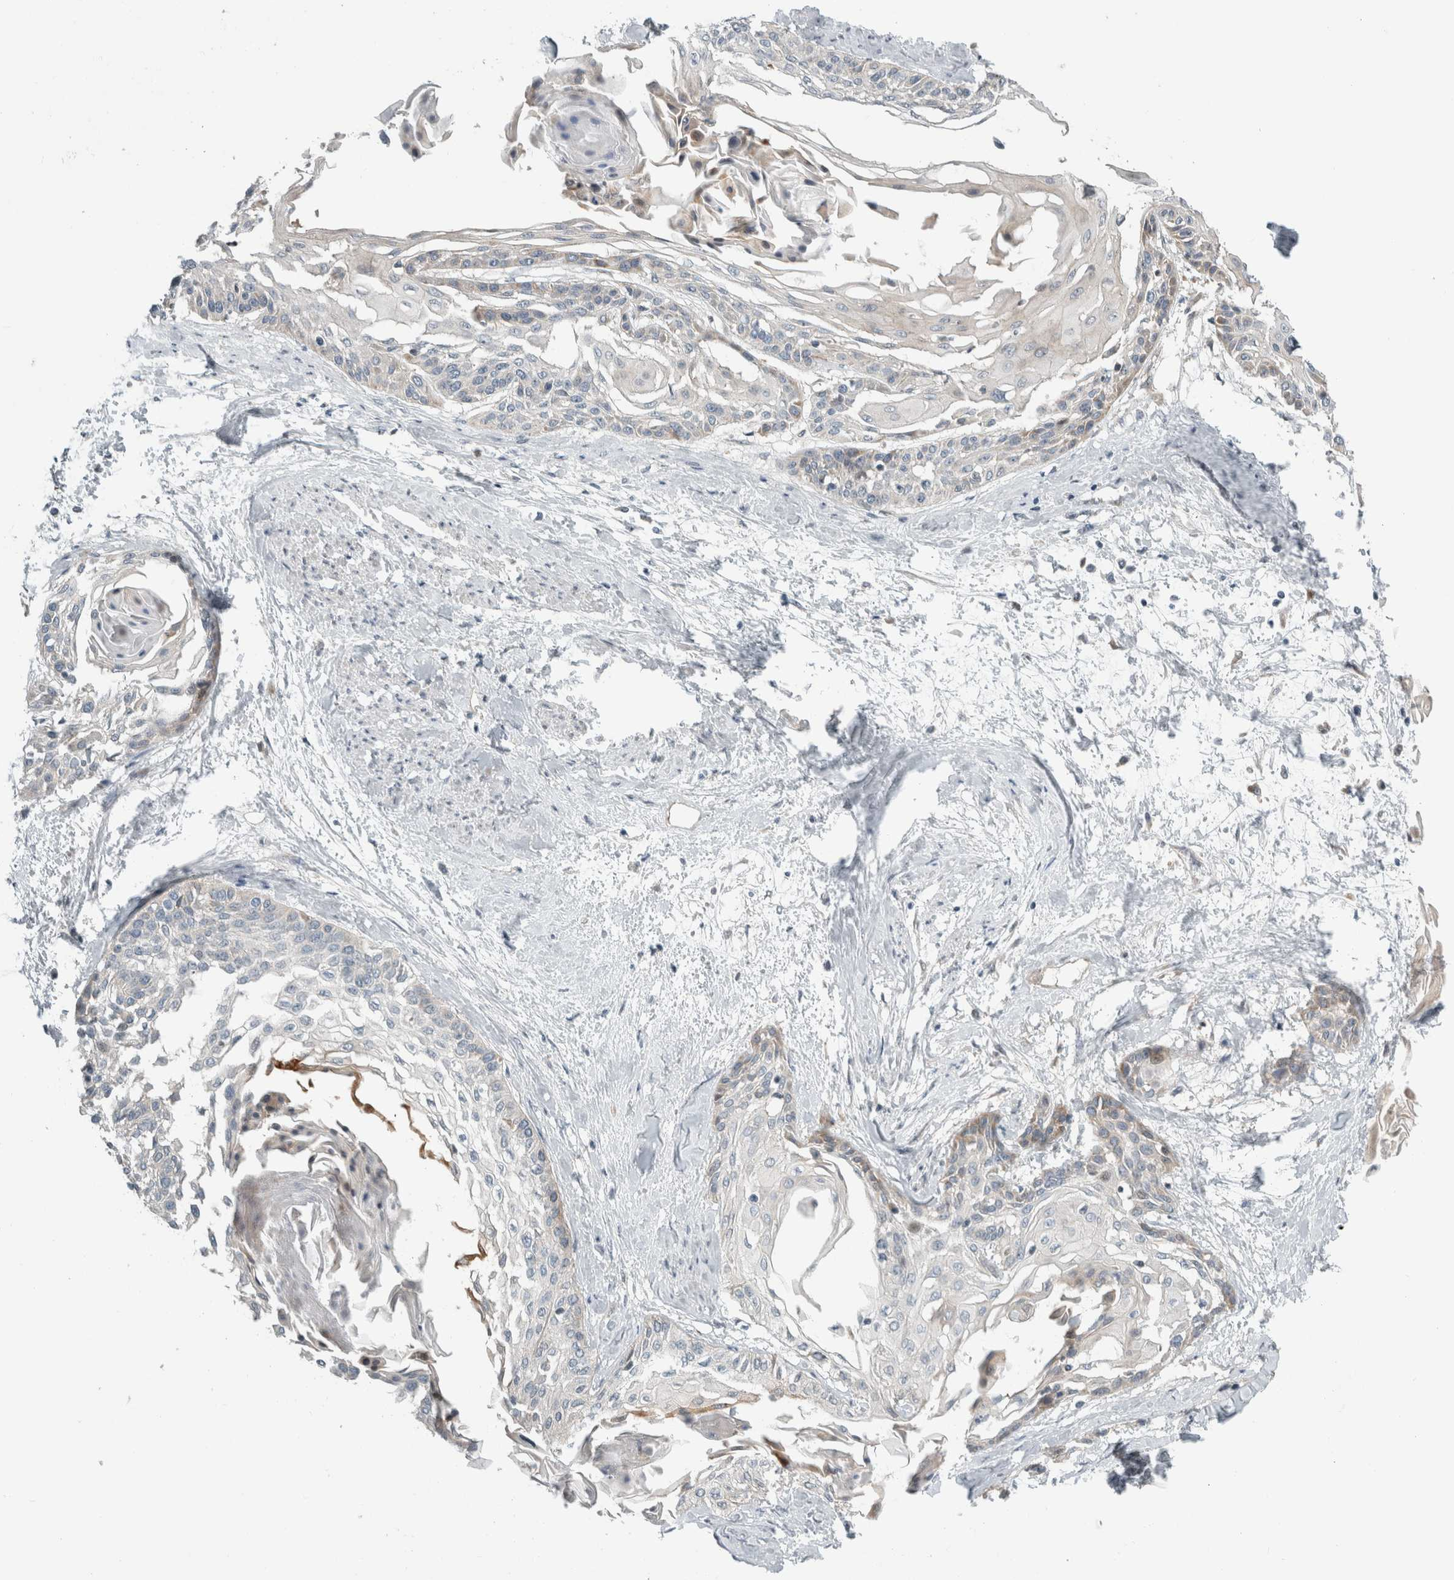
{"staining": {"intensity": "negative", "quantity": "none", "location": "none"}, "tissue": "cervical cancer", "cell_type": "Tumor cells", "image_type": "cancer", "snomed": [{"axis": "morphology", "description": "Squamous cell carcinoma, NOS"}, {"axis": "topography", "description": "Cervix"}], "caption": "DAB (3,3'-diaminobenzidine) immunohistochemical staining of squamous cell carcinoma (cervical) displays no significant positivity in tumor cells. Nuclei are stained in blue.", "gene": "KPNA5", "patient": {"sex": "female", "age": 57}}